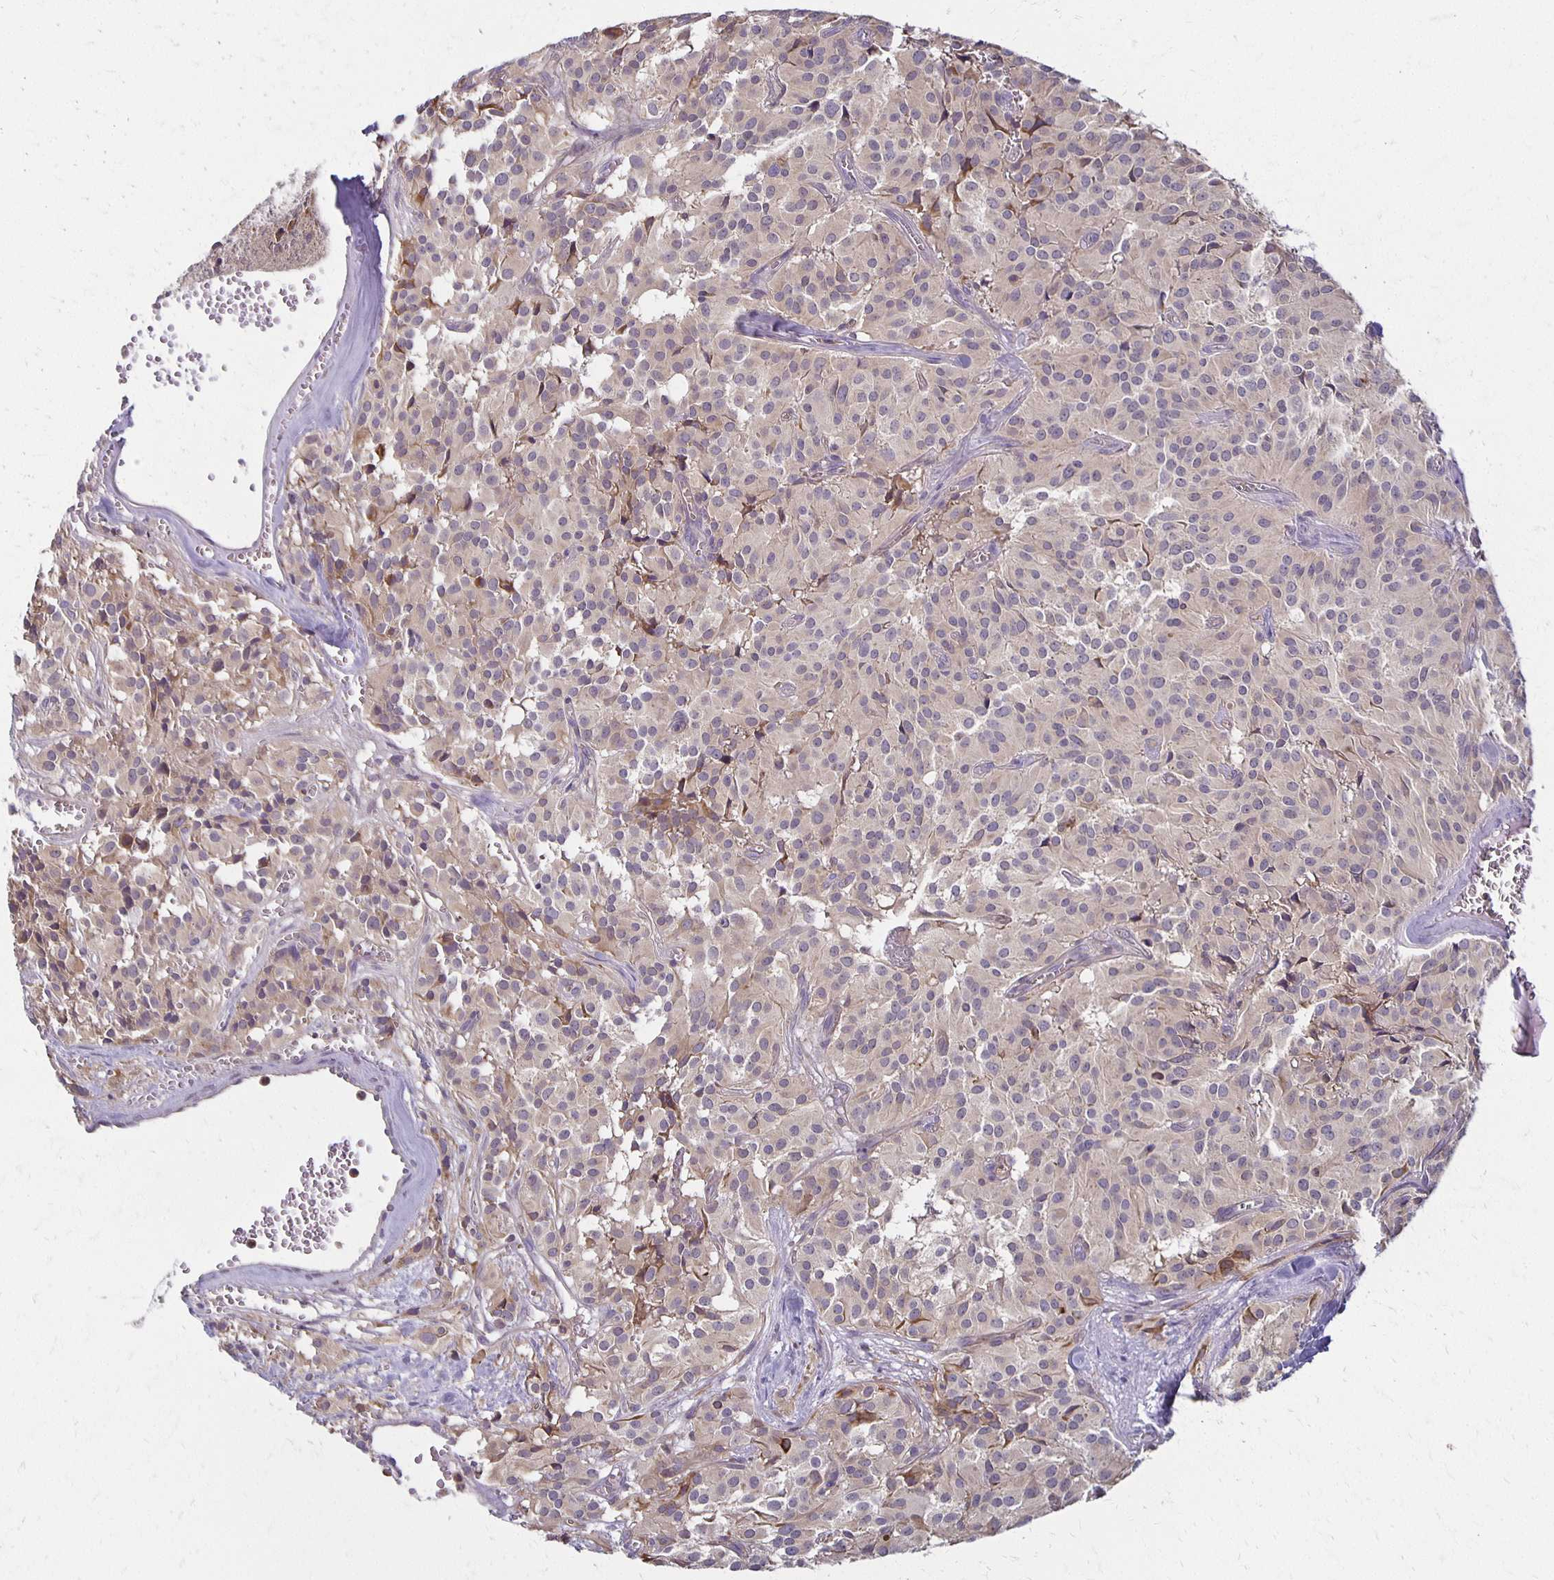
{"staining": {"intensity": "weak", "quantity": "25%-75%", "location": "cytoplasmic/membranous"}, "tissue": "glioma", "cell_type": "Tumor cells", "image_type": "cancer", "snomed": [{"axis": "morphology", "description": "Glioma, malignant, Low grade"}, {"axis": "topography", "description": "Brain"}], "caption": "Malignant glioma (low-grade) stained for a protein shows weak cytoplasmic/membranous positivity in tumor cells. (brown staining indicates protein expression, while blue staining denotes nuclei).", "gene": "GPX4", "patient": {"sex": "male", "age": 42}}